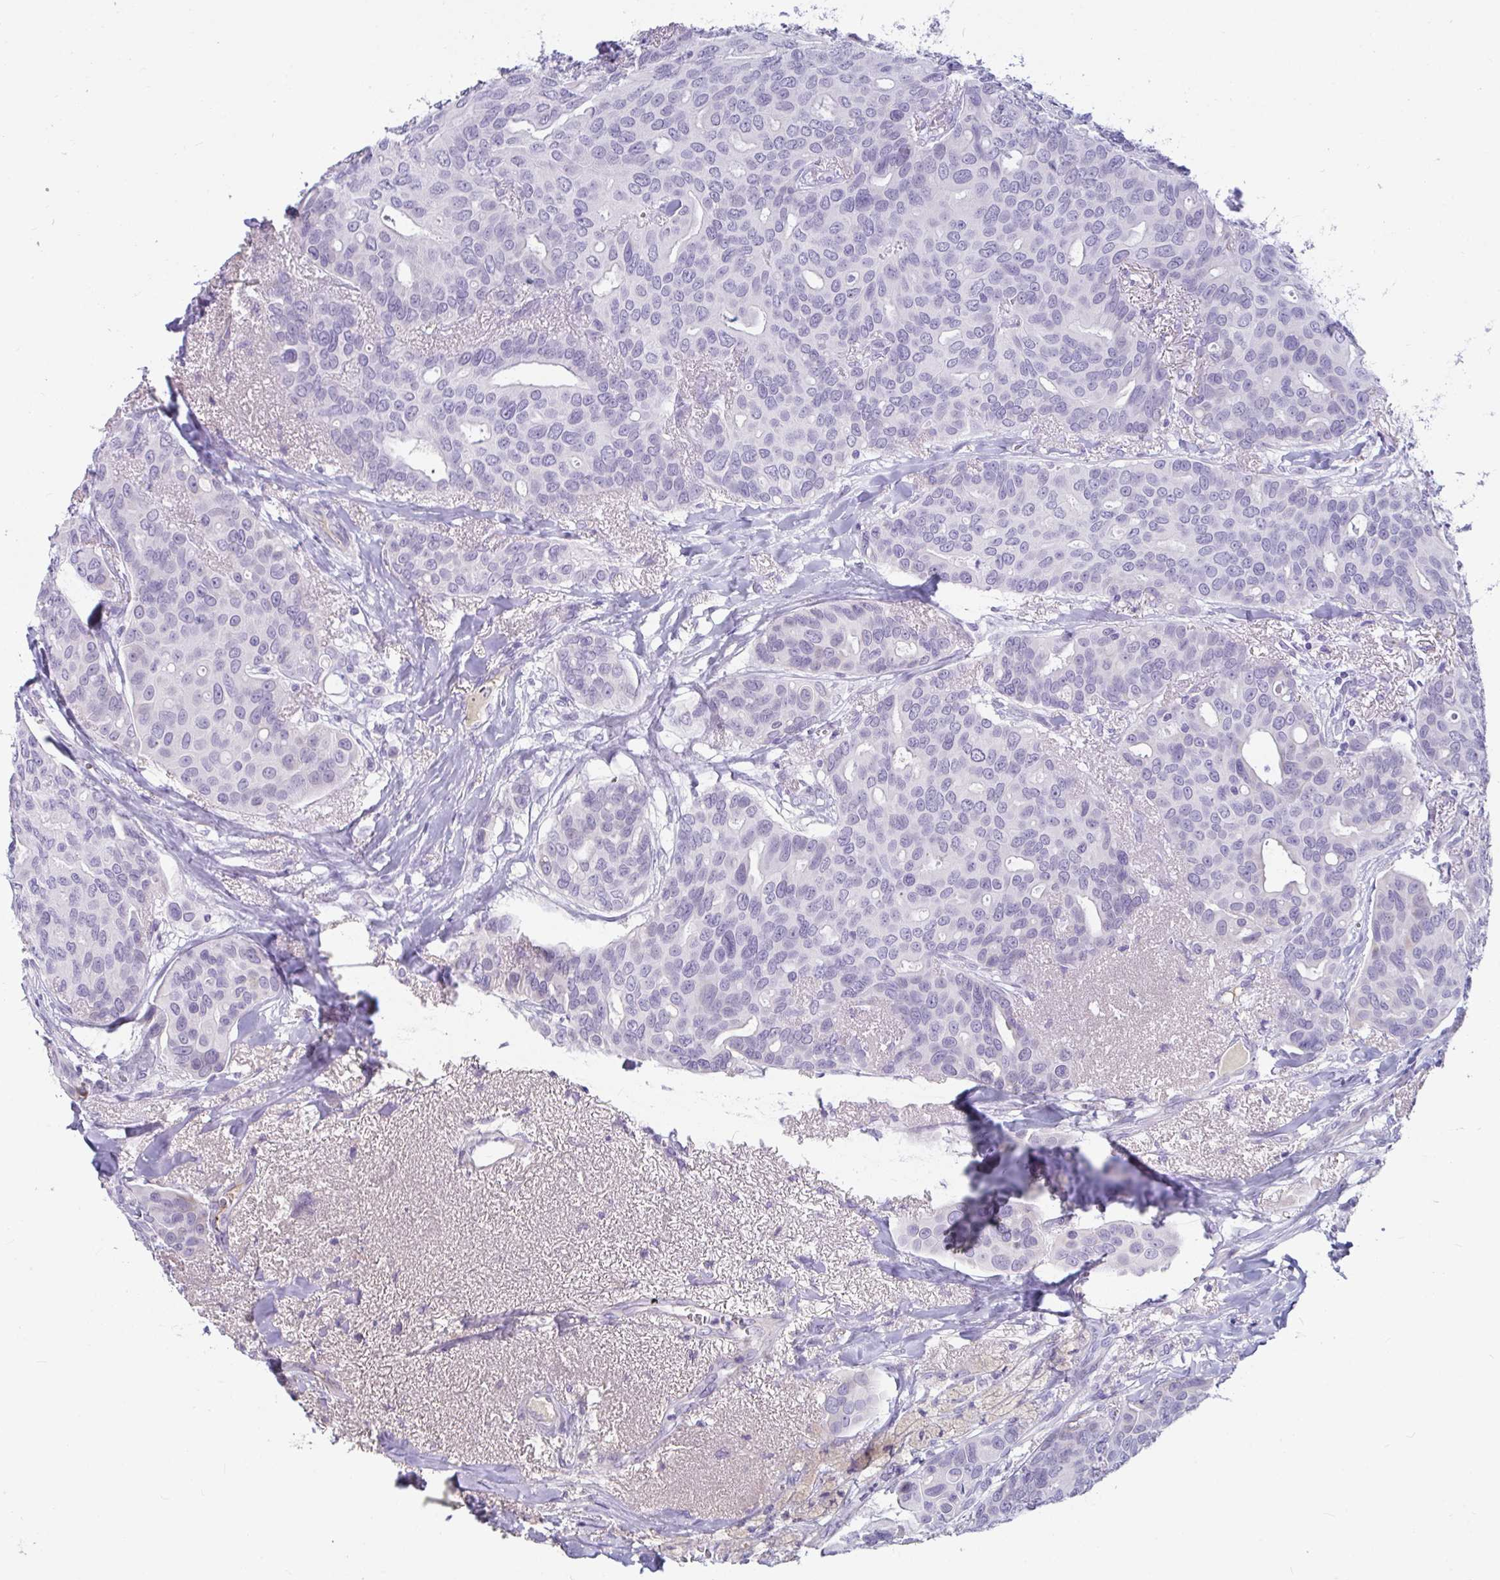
{"staining": {"intensity": "negative", "quantity": "none", "location": "none"}, "tissue": "breast cancer", "cell_type": "Tumor cells", "image_type": "cancer", "snomed": [{"axis": "morphology", "description": "Duct carcinoma"}, {"axis": "topography", "description": "Breast"}], "caption": "Tumor cells show no significant protein positivity in breast cancer.", "gene": "NPY", "patient": {"sex": "female", "age": 54}}